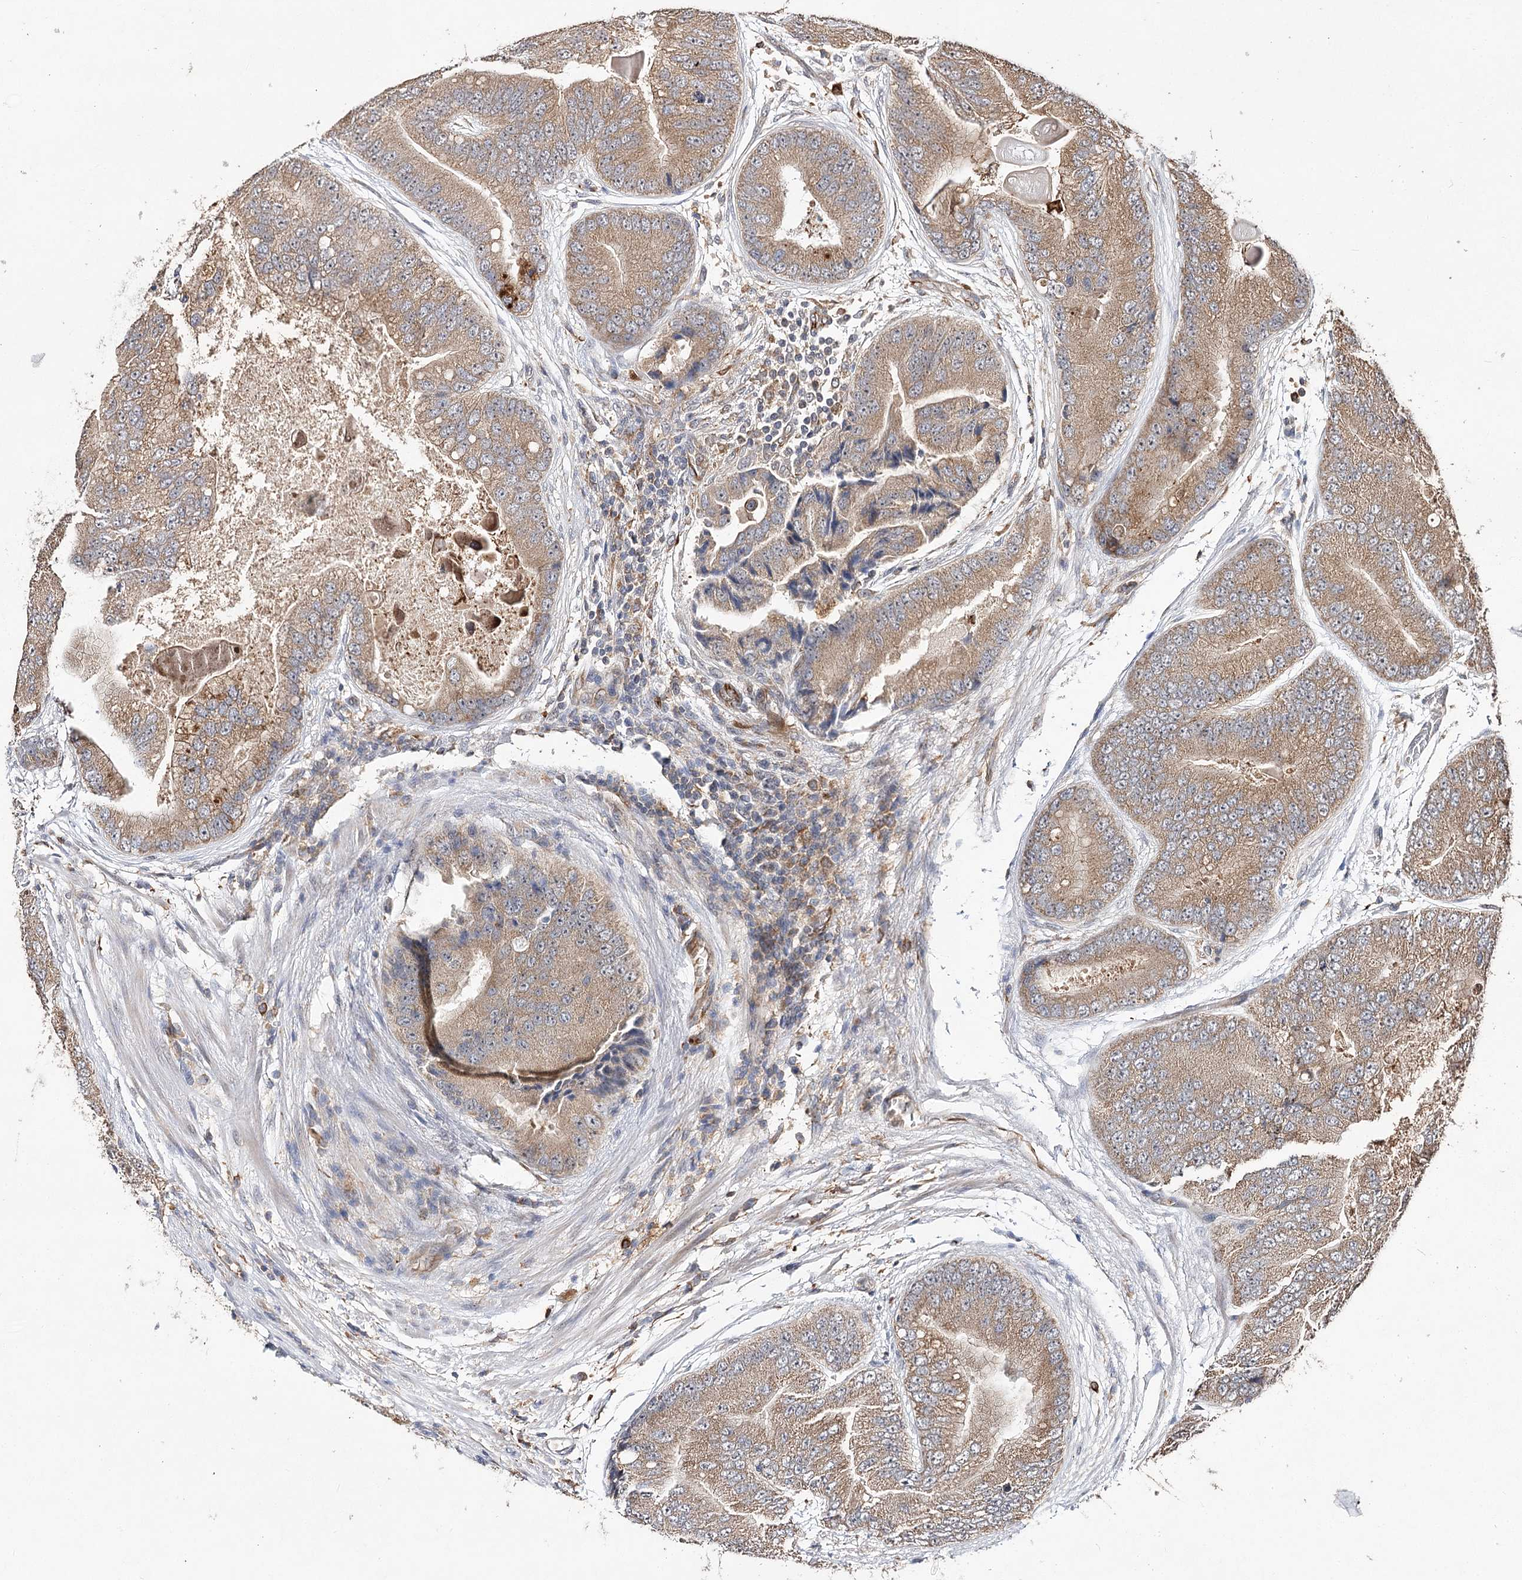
{"staining": {"intensity": "moderate", "quantity": ">75%", "location": "cytoplasmic/membranous"}, "tissue": "prostate cancer", "cell_type": "Tumor cells", "image_type": "cancer", "snomed": [{"axis": "morphology", "description": "Adenocarcinoma, High grade"}, {"axis": "topography", "description": "Prostate"}], "caption": "Adenocarcinoma (high-grade) (prostate) stained for a protein (brown) reveals moderate cytoplasmic/membranous positive expression in about >75% of tumor cells.", "gene": "DMXL1", "patient": {"sex": "male", "age": 70}}